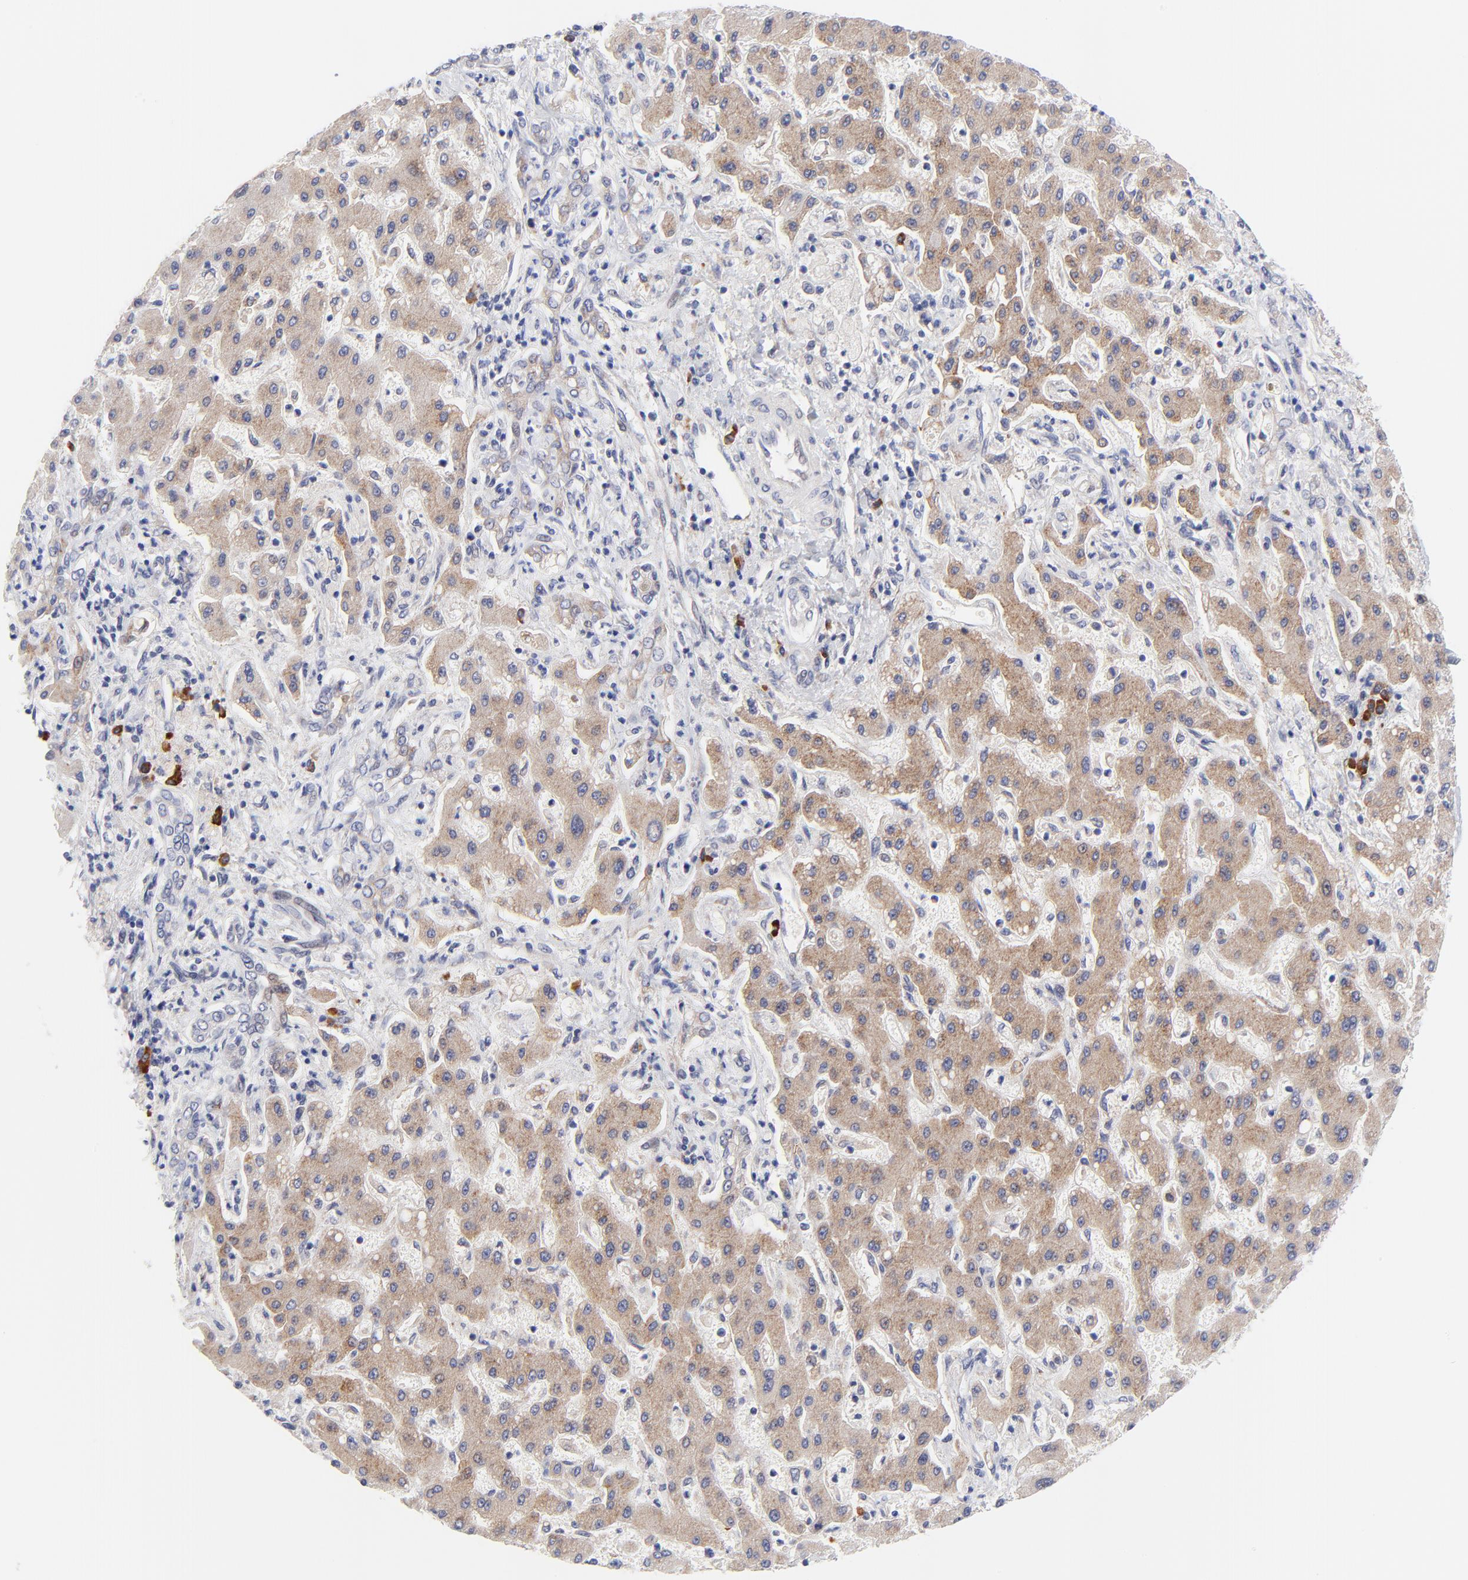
{"staining": {"intensity": "moderate", "quantity": ">75%", "location": "cytoplasmic/membranous"}, "tissue": "liver cancer", "cell_type": "Tumor cells", "image_type": "cancer", "snomed": [{"axis": "morphology", "description": "Cholangiocarcinoma"}, {"axis": "topography", "description": "Liver"}], "caption": "This histopathology image shows IHC staining of human liver cholangiocarcinoma, with medium moderate cytoplasmic/membranous staining in about >75% of tumor cells.", "gene": "AFF2", "patient": {"sex": "male", "age": 50}}